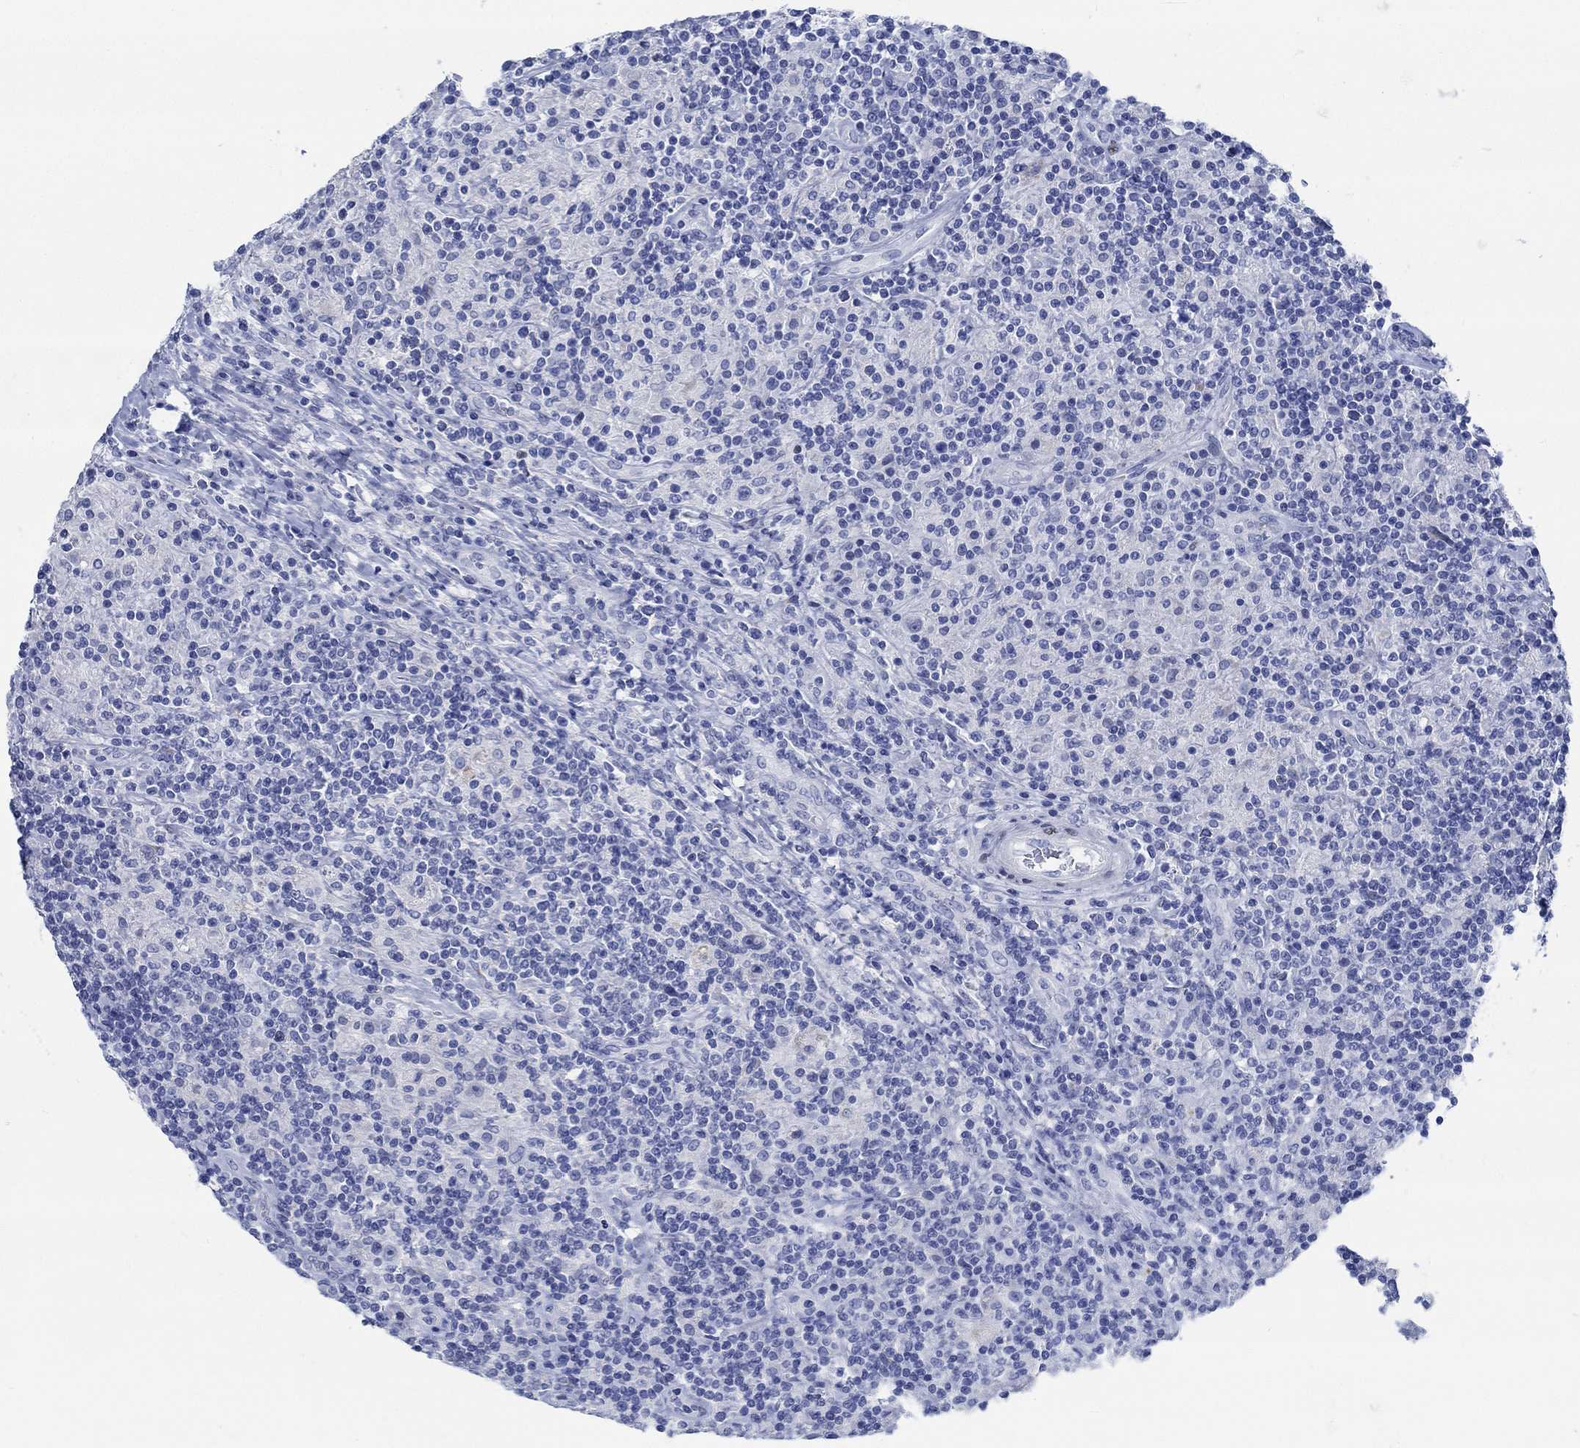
{"staining": {"intensity": "negative", "quantity": "none", "location": "none"}, "tissue": "lymphoma", "cell_type": "Tumor cells", "image_type": "cancer", "snomed": [{"axis": "morphology", "description": "Hodgkin's disease, NOS"}, {"axis": "topography", "description": "Lymph node"}], "caption": "Immunohistochemistry of human lymphoma exhibits no expression in tumor cells. (Immunohistochemistry (ihc), brightfield microscopy, high magnification).", "gene": "RBM20", "patient": {"sex": "male", "age": 70}}